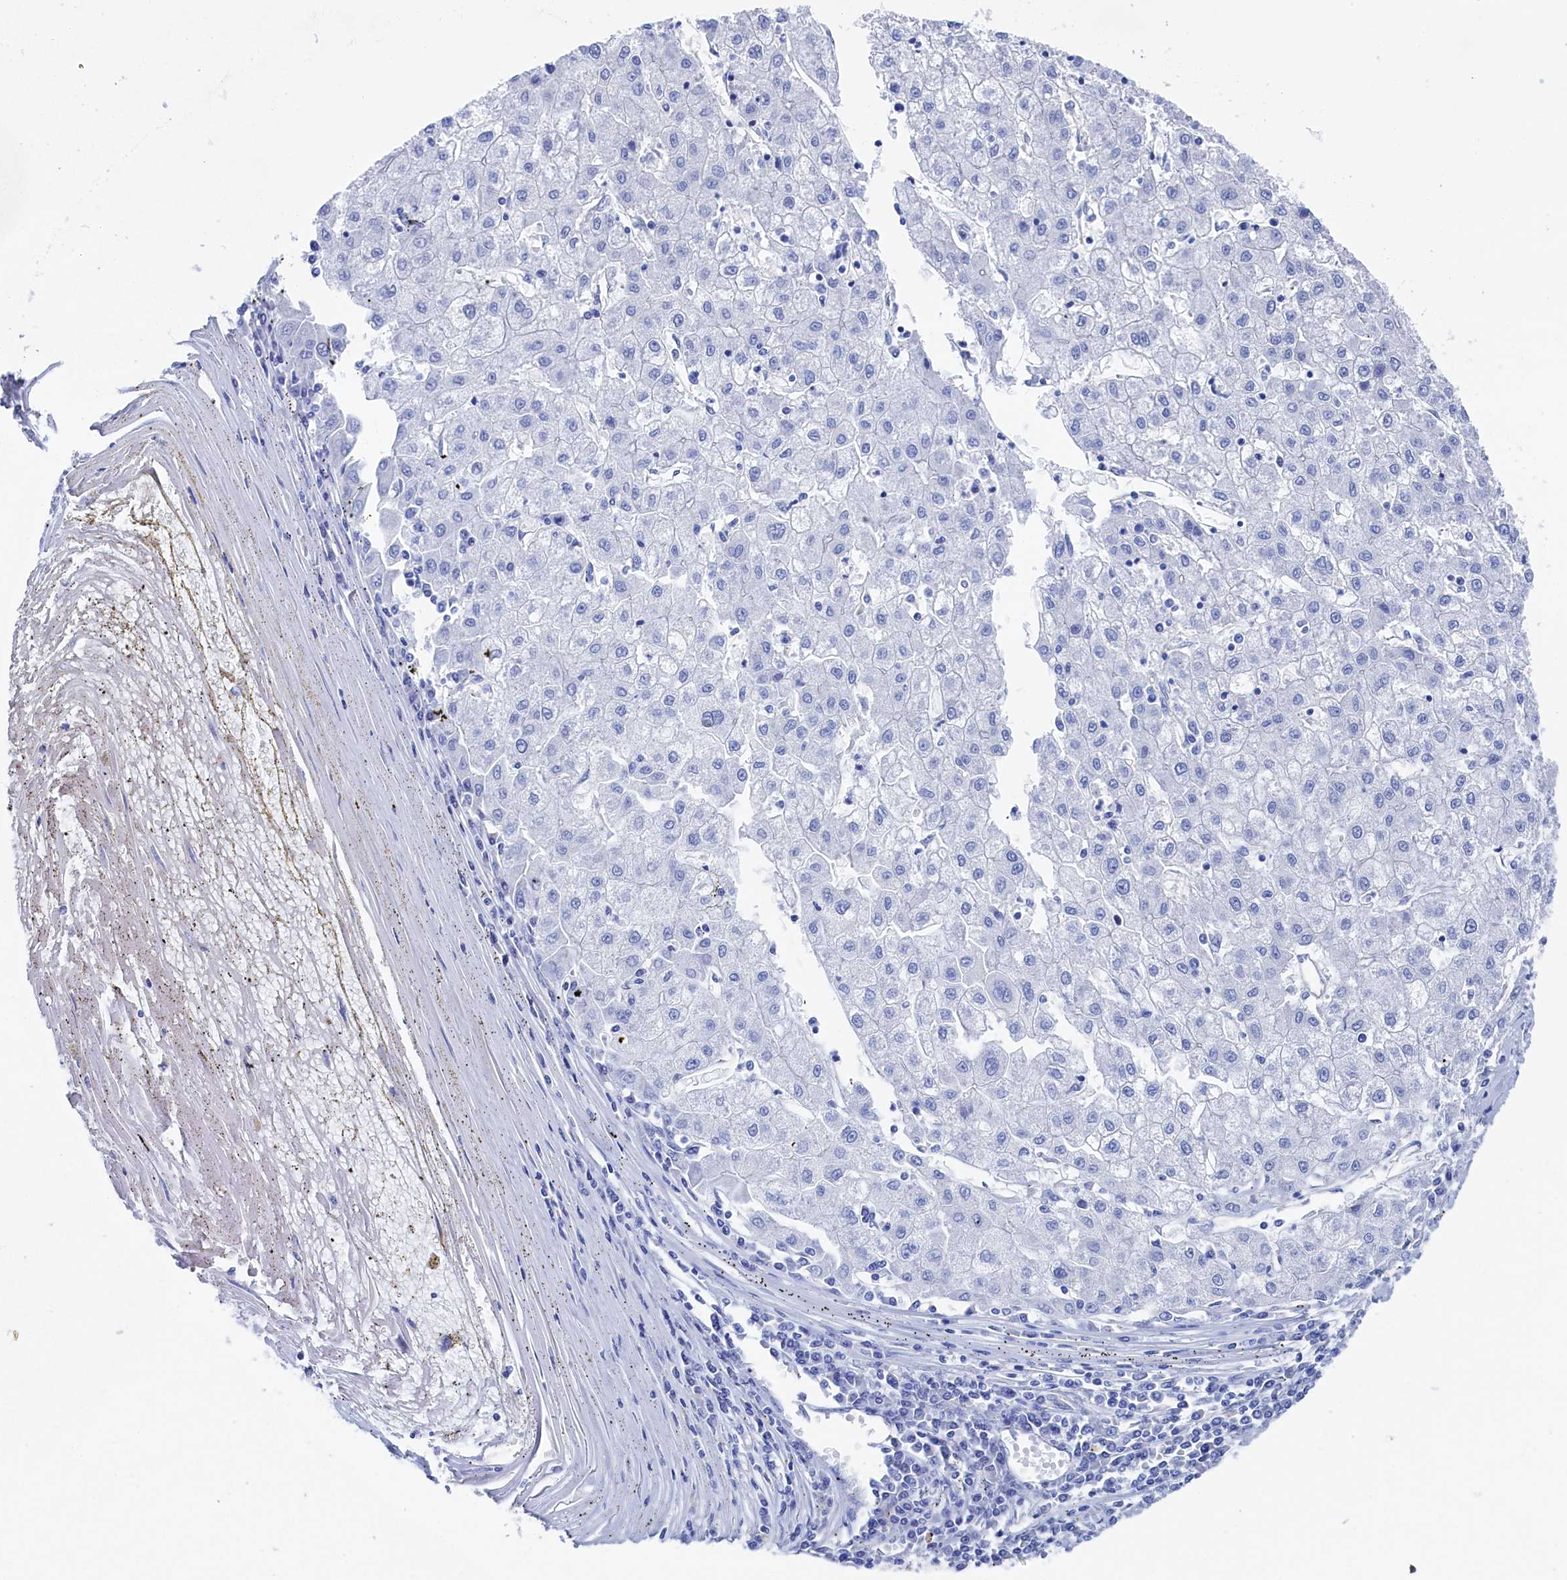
{"staining": {"intensity": "negative", "quantity": "none", "location": "none"}, "tissue": "liver cancer", "cell_type": "Tumor cells", "image_type": "cancer", "snomed": [{"axis": "morphology", "description": "Carcinoma, Hepatocellular, NOS"}, {"axis": "topography", "description": "Liver"}], "caption": "Micrograph shows no significant protein positivity in tumor cells of liver cancer.", "gene": "TMOD2", "patient": {"sex": "male", "age": 72}}